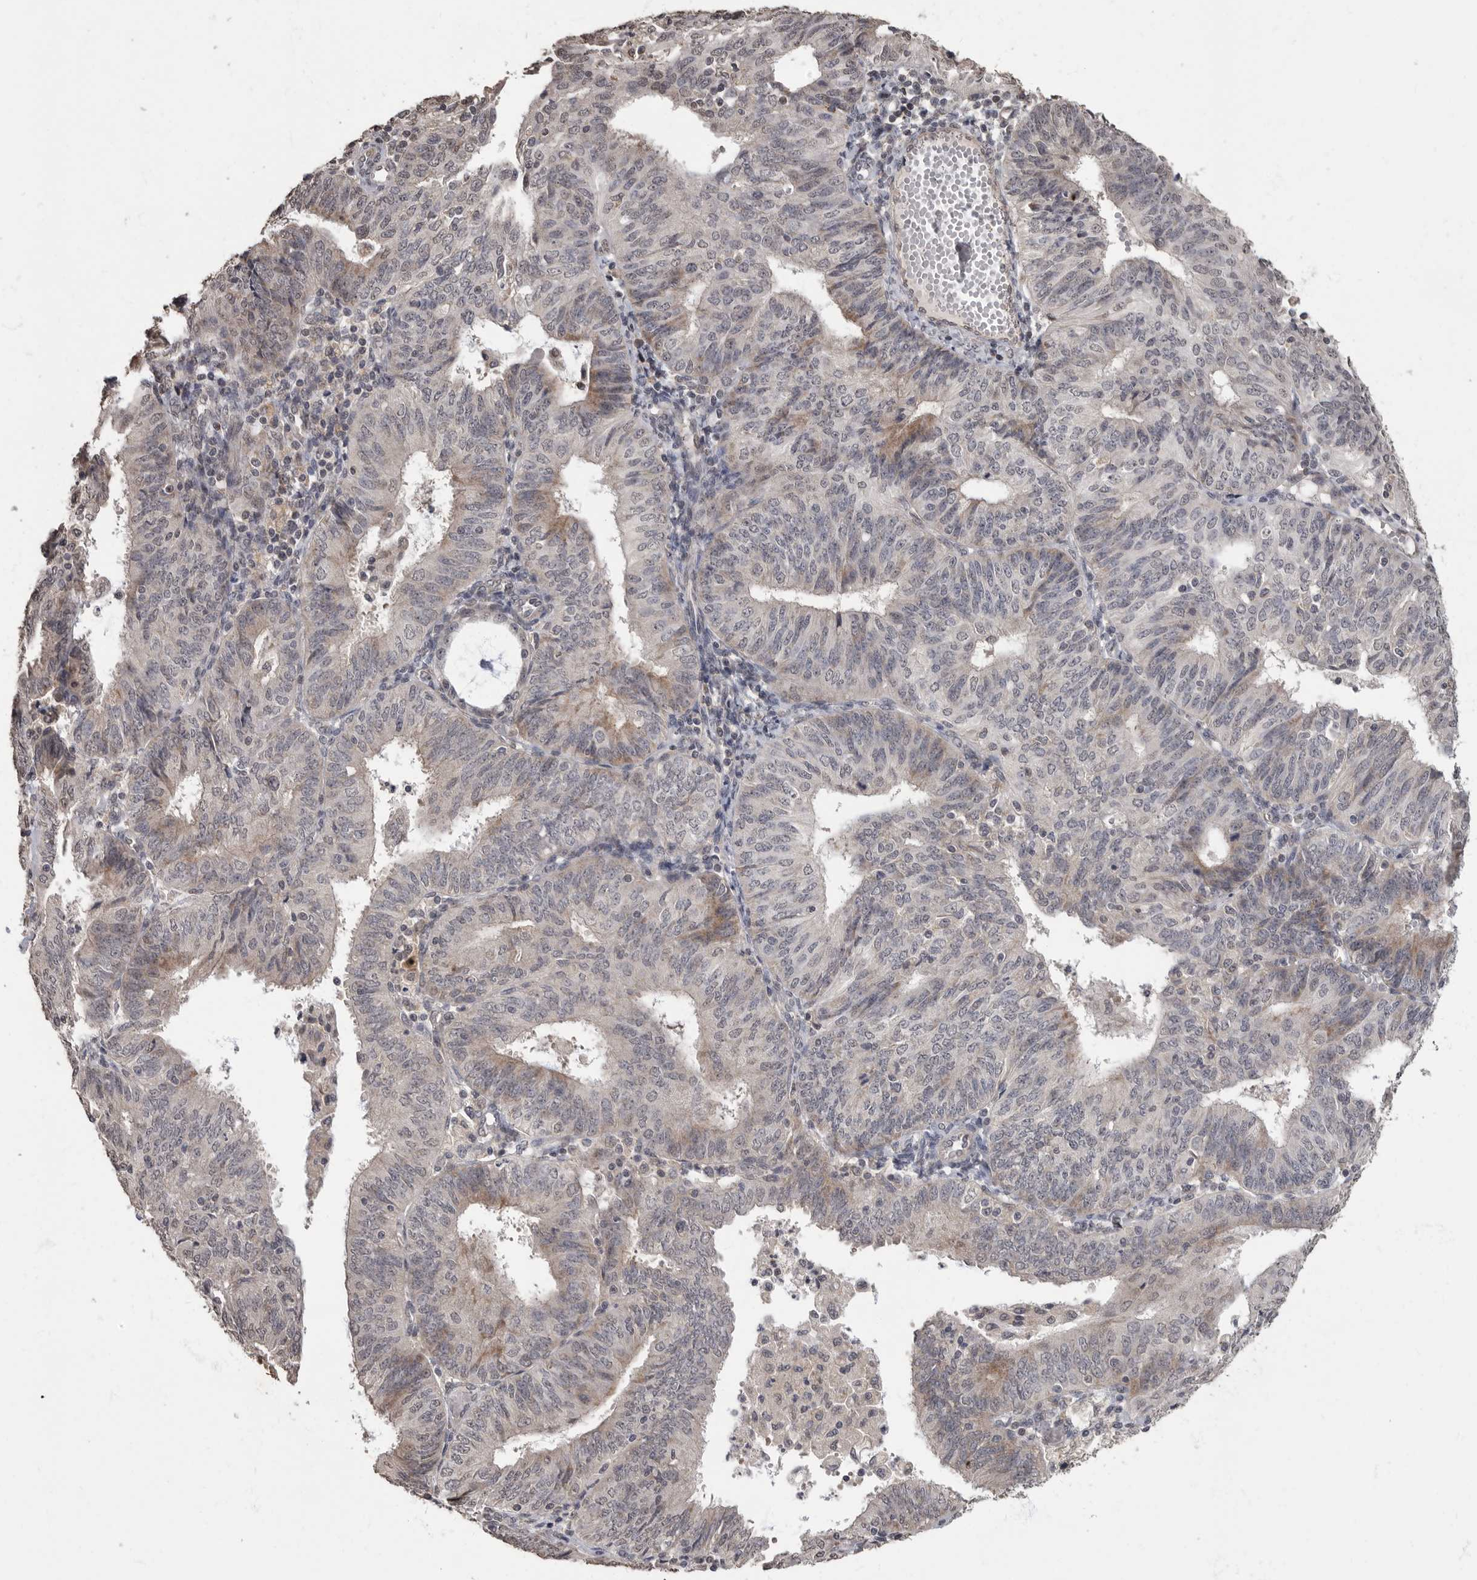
{"staining": {"intensity": "weak", "quantity": "<25%", "location": "cytoplasmic/membranous"}, "tissue": "endometrial cancer", "cell_type": "Tumor cells", "image_type": "cancer", "snomed": [{"axis": "morphology", "description": "Adenocarcinoma, NOS"}, {"axis": "topography", "description": "Endometrium"}], "caption": "IHC micrograph of adenocarcinoma (endometrial) stained for a protein (brown), which shows no staining in tumor cells.", "gene": "MAFG", "patient": {"sex": "female", "age": 58}}